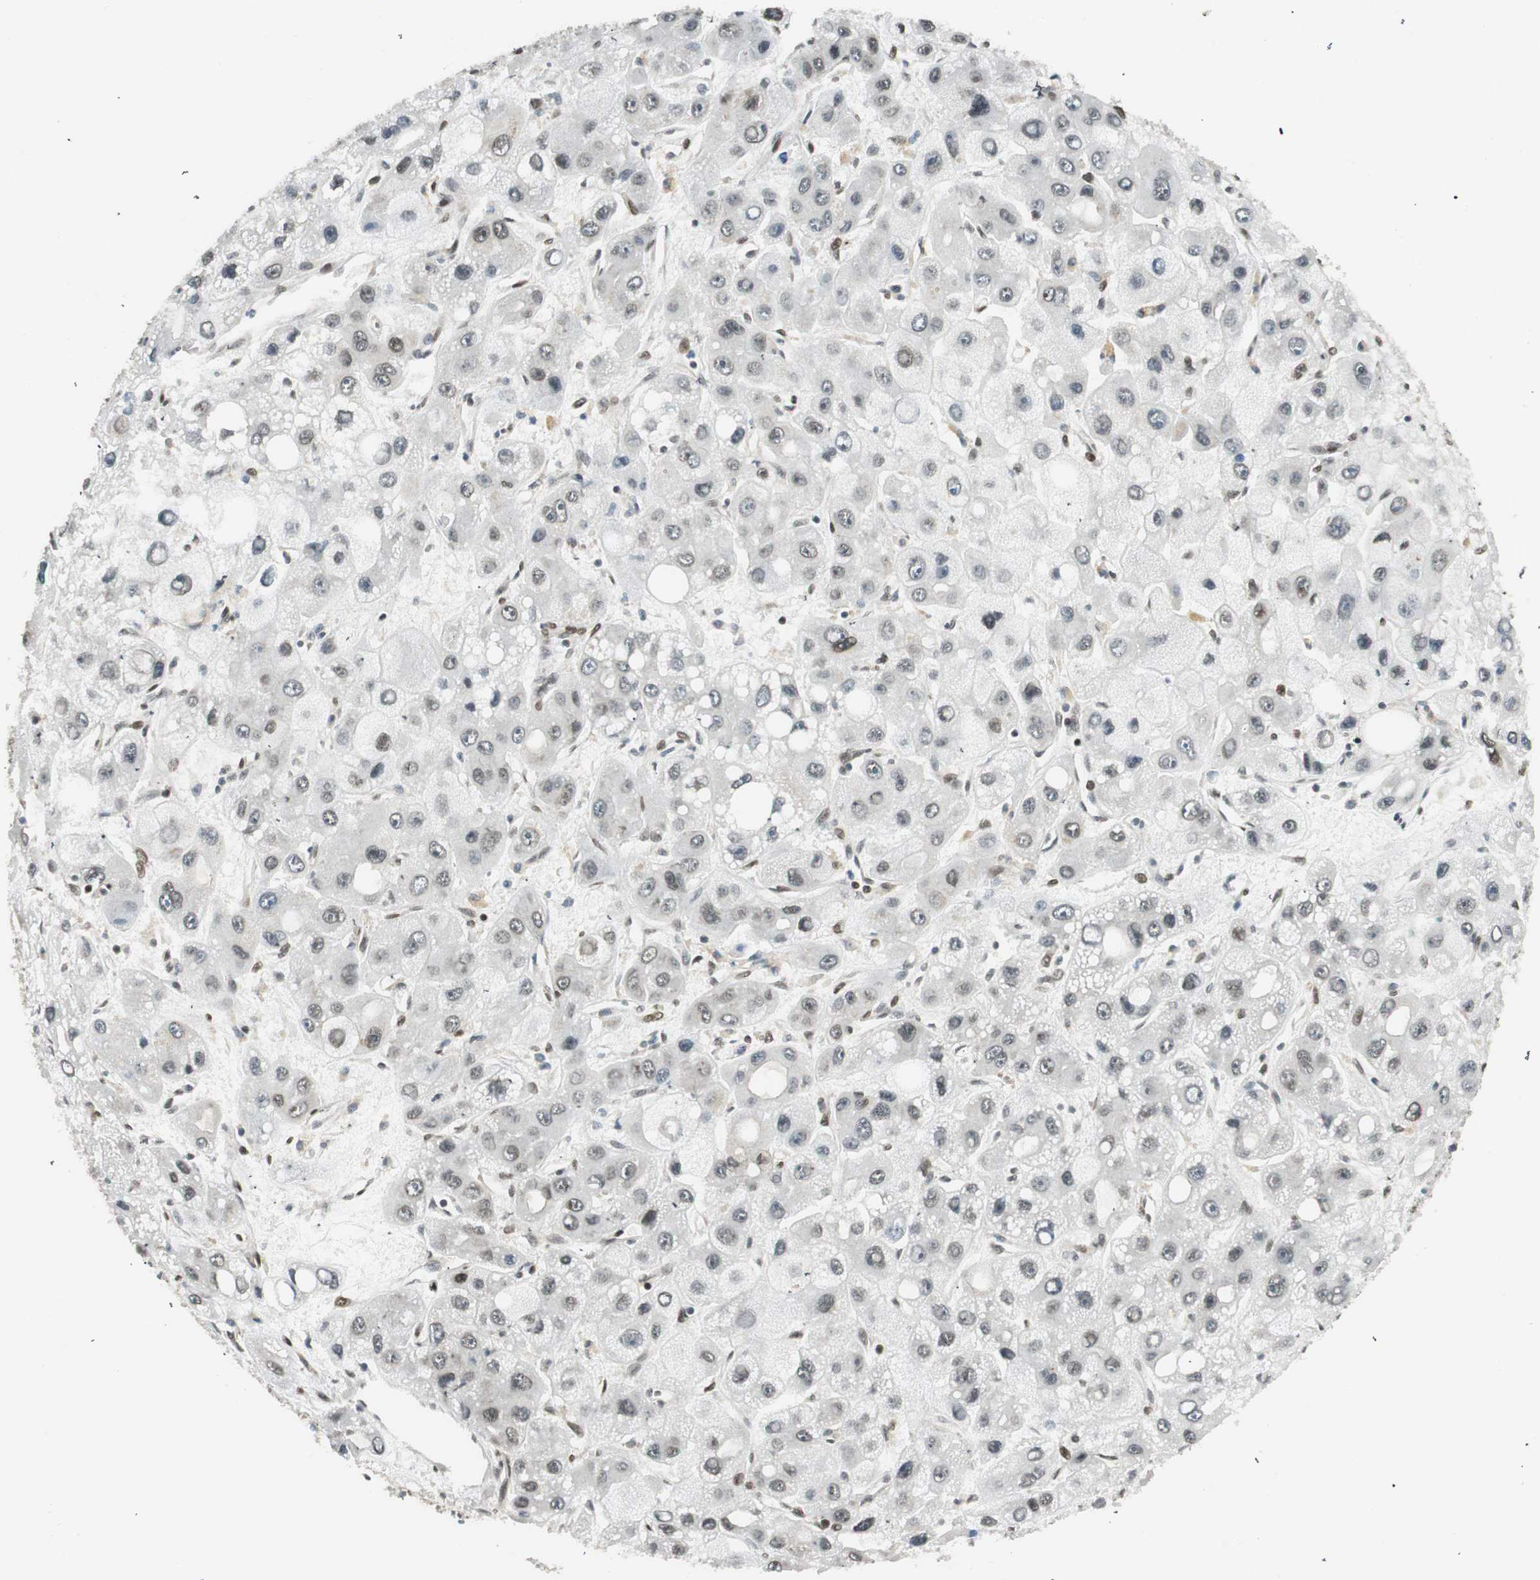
{"staining": {"intensity": "weak", "quantity": "<25%", "location": "nuclear"}, "tissue": "liver cancer", "cell_type": "Tumor cells", "image_type": "cancer", "snomed": [{"axis": "morphology", "description": "Carcinoma, Hepatocellular, NOS"}, {"axis": "topography", "description": "Liver"}], "caption": "Tumor cells show no significant positivity in hepatocellular carcinoma (liver). (Stains: DAB (3,3'-diaminobenzidine) immunohistochemistry (IHC) with hematoxylin counter stain, Microscopy: brightfield microscopy at high magnification).", "gene": "RING1", "patient": {"sex": "male", "age": 55}}